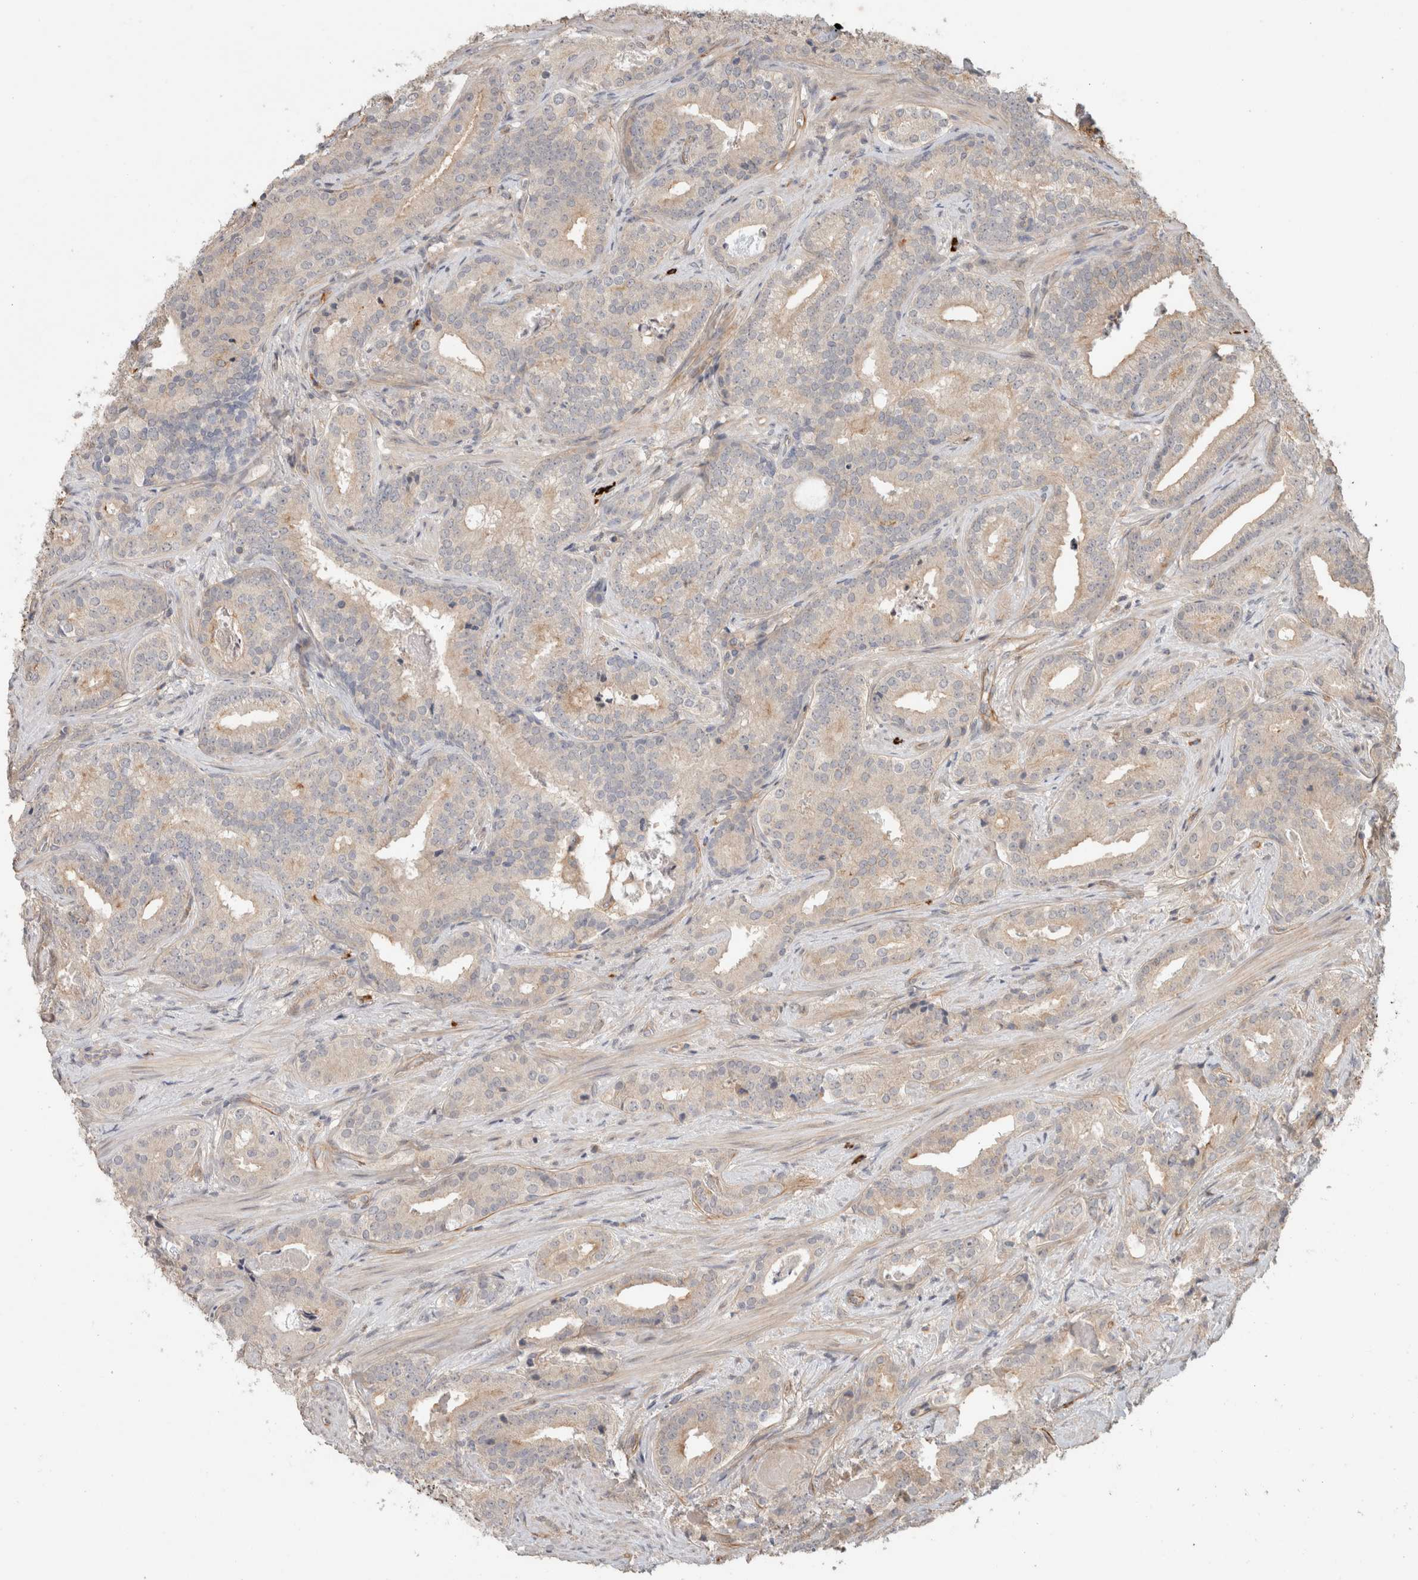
{"staining": {"intensity": "weak", "quantity": "<25%", "location": "cytoplasmic/membranous"}, "tissue": "prostate cancer", "cell_type": "Tumor cells", "image_type": "cancer", "snomed": [{"axis": "morphology", "description": "Adenocarcinoma, Low grade"}, {"axis": "topography", "description": "Prostate"}], "caption": "Human adenocarcinoma (low-grade) (prostate) stained for a protein using immunohistochemistry (IHC) exhibits no positivity in tumor cells.", "gene": "HSPG2", "patient": {"sex": "male", "age": 67}}